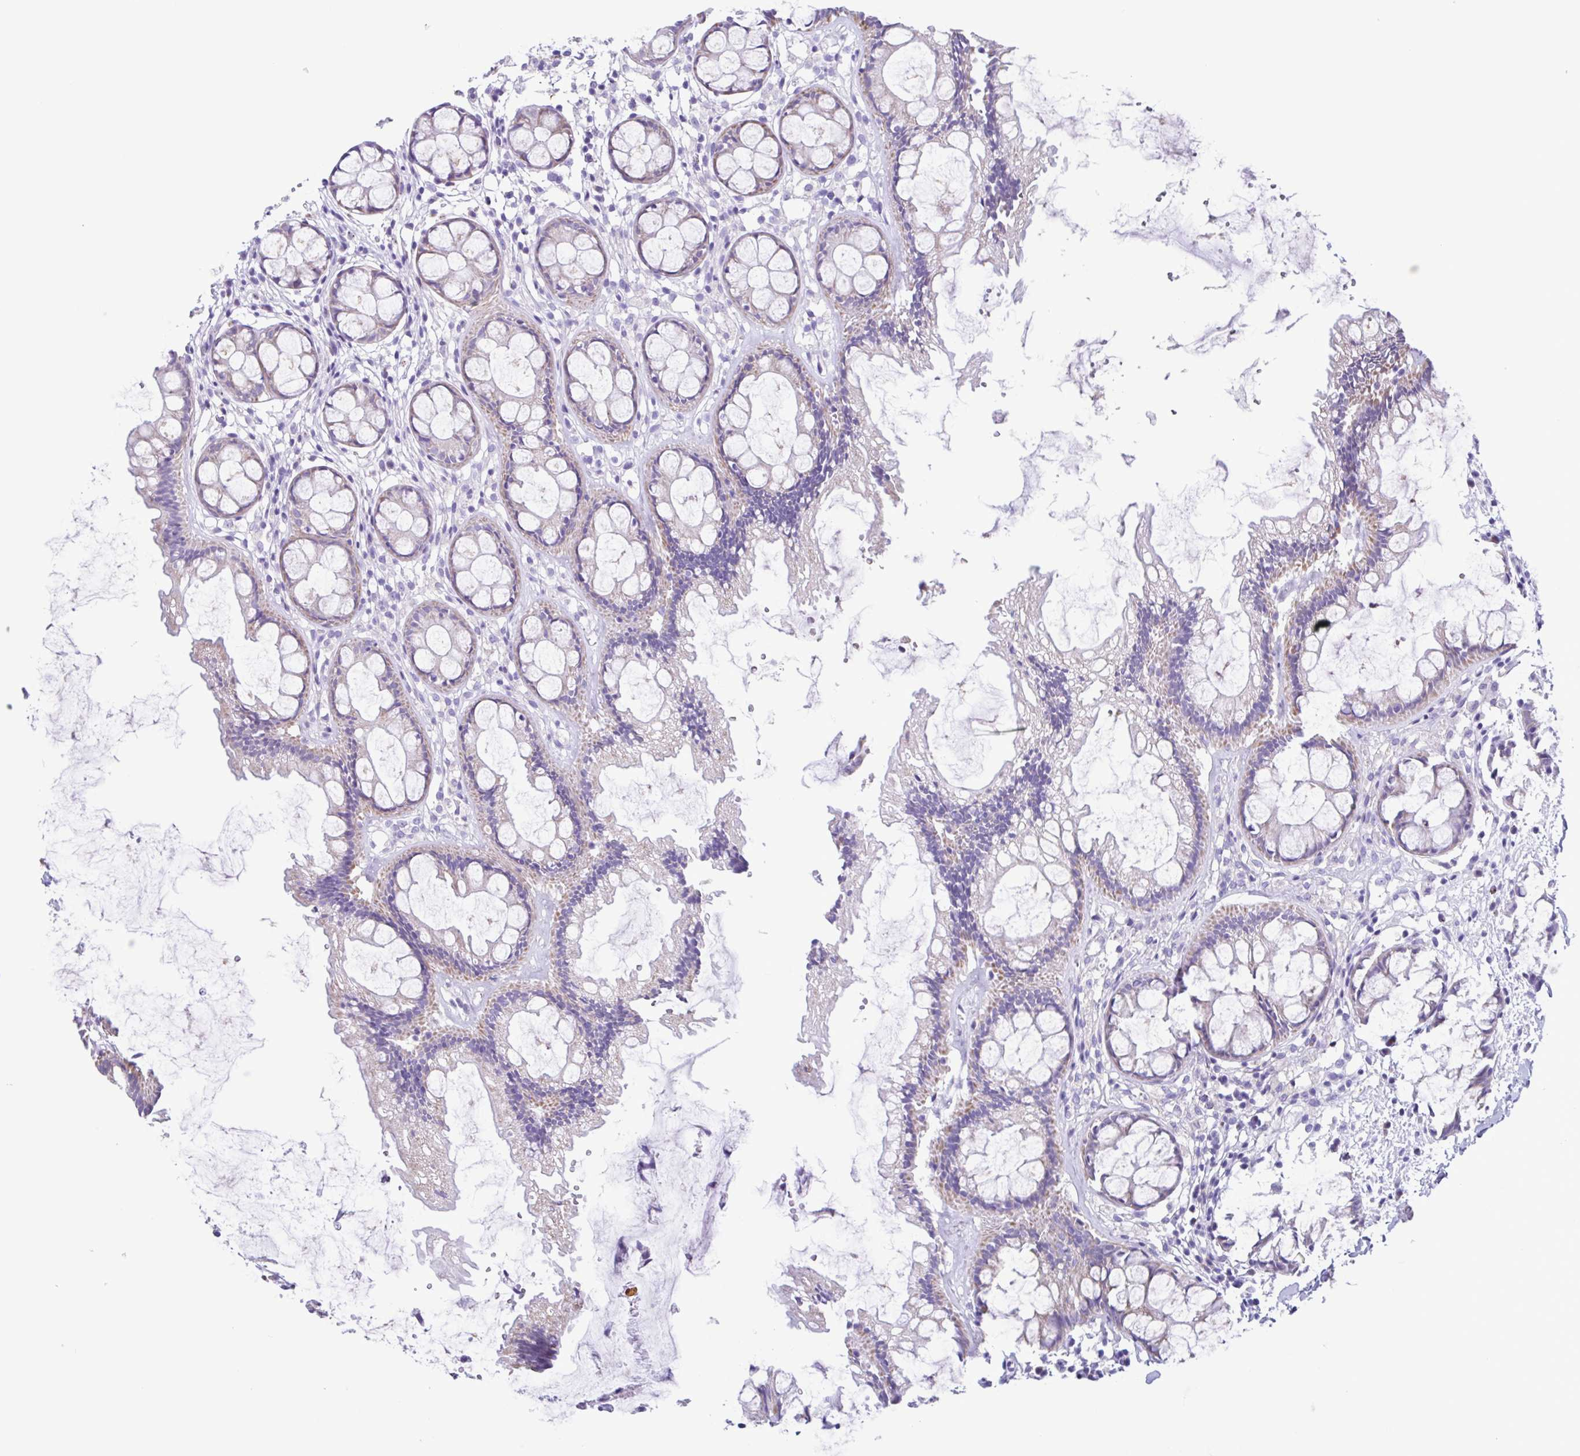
{"staining": {"intensity": "weak", "quantity": ">75%", "location": "cytoplasmic/membranous"}, "tissue": "rectum", "cell_type": "Glandular cells", "image_type": "normal", "snomed": [{"axis": "morphology", "description": "Normal tissue, NOS"}, {"axis": "topography", "description": "Rectum"}], "caption": "An image of human rectum stained for a protein displays weak cytoplasmic/membranous brown staining in glandular cells. Ihc stains the protein in brown and the nuclei are stained blue.", "gene": "ACTRT3", "patient": {"sex": "female", "age": 62}}